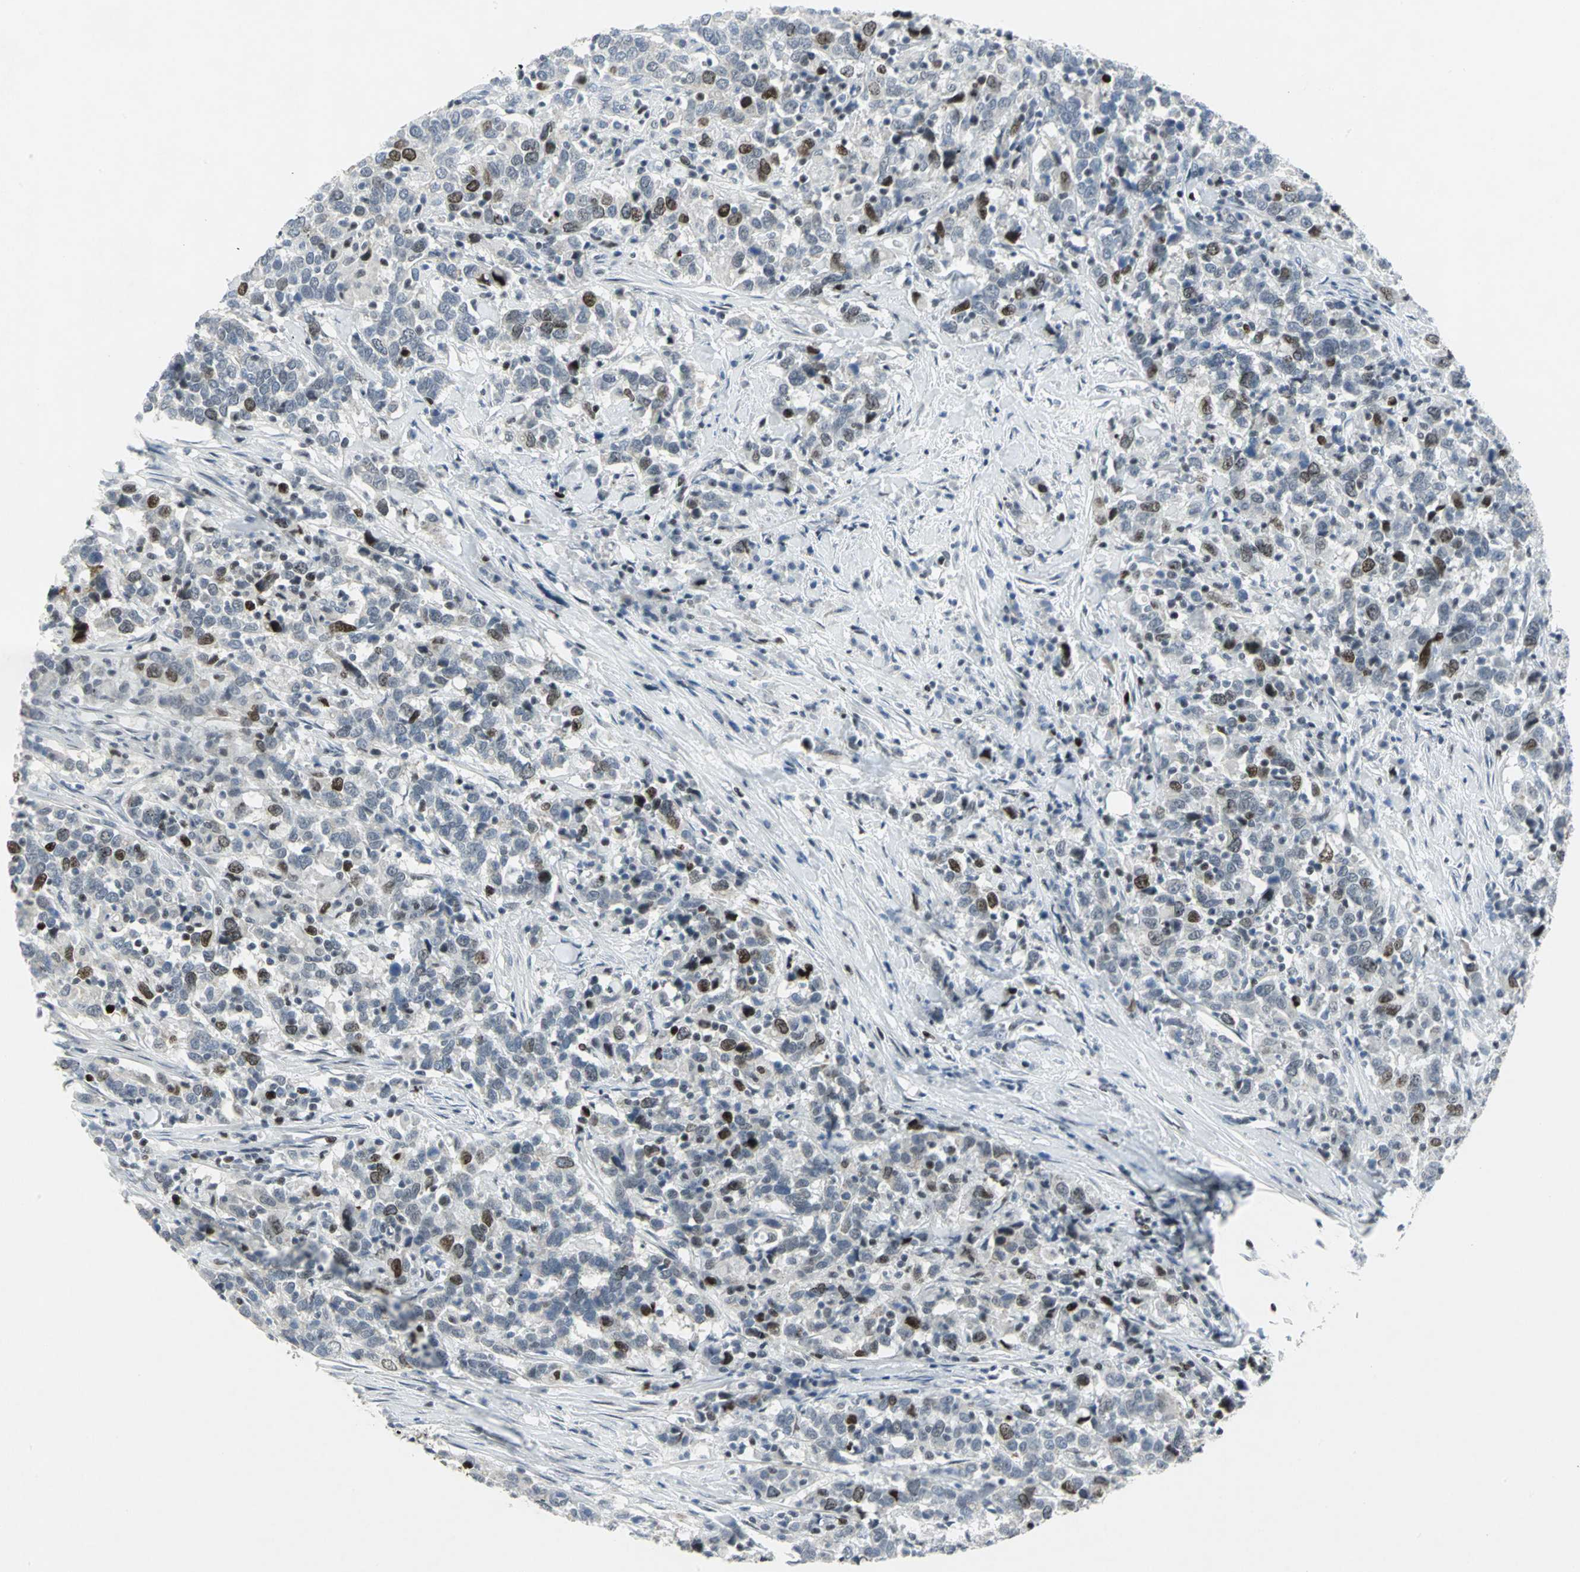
{"staining": {"intensity": "strong", "quantity": "25%-75%", "location": "nuclear"}, "tissue": "urothelial cancer", "cell_type": "Tumor cells", "image_type": "cancer", "snomed": [{"axis": "morphology", "description": "Urothelial carcinoma, High grade"}, {"axis": "topography", "description": "Urinary bladder"}], "caption": "Urothelial cancer stained with DAB immunohistochemistry displays high levels of strong nuclear positivity in approximately 25%-75% of tumor cells.", "gene": "RPA1", "patient": {"sex": "male", "age": 61}}